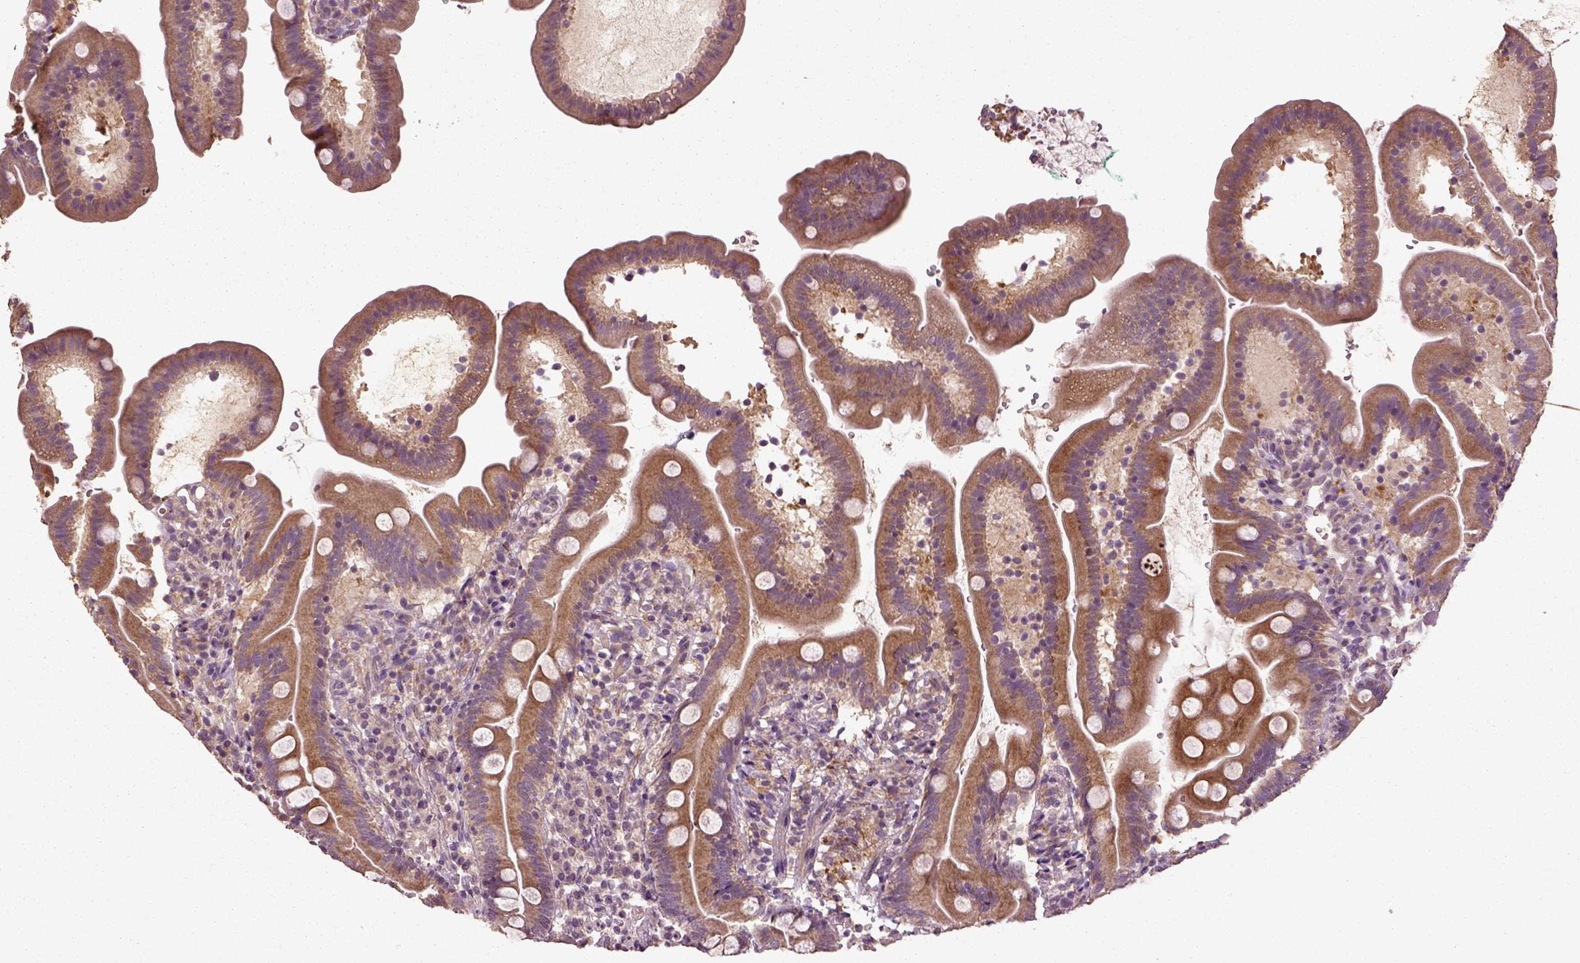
{"staining": {"intensity": "moderate", "quantity": ">75%", "location": "cytoplasmic/membranous"}, "tissue": "duodenum", "cell_type": "Glandular cells", "image_type": "normal", "snomed": [{"axis": "morphology", "description": "Normal tissue, NOS"}, {"axis": "topography", "description": "Duodenum"}], "caption": "Glandular cells exhibit moderate cytoplasmic/membranous staining in about >75% of cells in unremarkable duodenum. Immunohistochemistry (ihc) stains the protein in brown and the nuclei are stained blue.", "gene": "ERV3", "patient": {"sex": "female", "age": 67}}